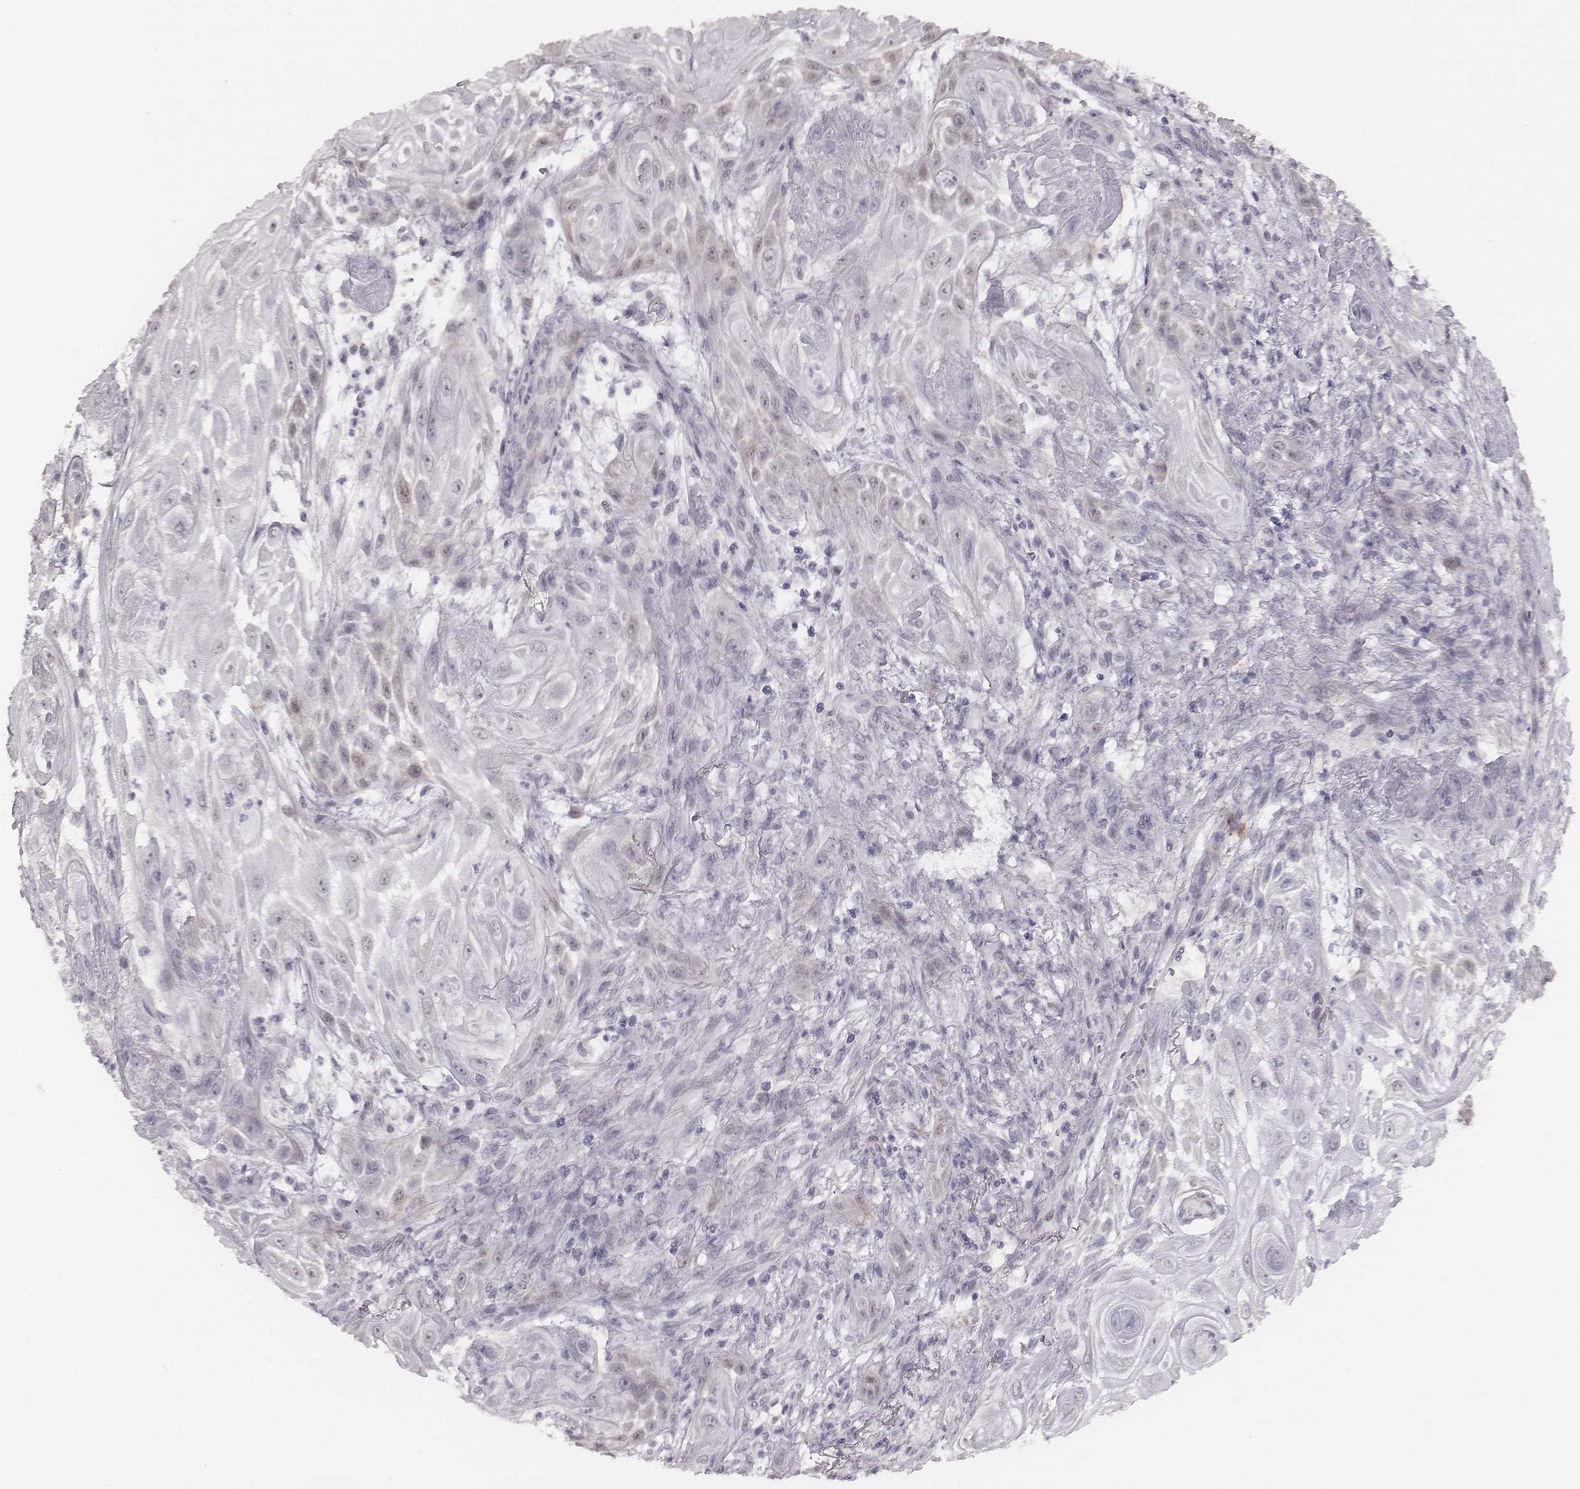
{"staining": {"intensity": "negative", "quantity": "none", "location": "none"}, "tissue": "skin cancer", "cell_type": "Tumor cells", "image_type": "cancer", "snomed": [{"axis": "morphology", "description": "Squamous cell carcinoma, NOS"}, {"axis": "topography", "description": "Skin"}], "caption": "Human skin cancer (squamous cell carcinoma) stained for a protein using immunohistochemistry displays no positivity in tumor cells.", "gene": "PBK", "patient": {"sex": "male", "age": 62}}